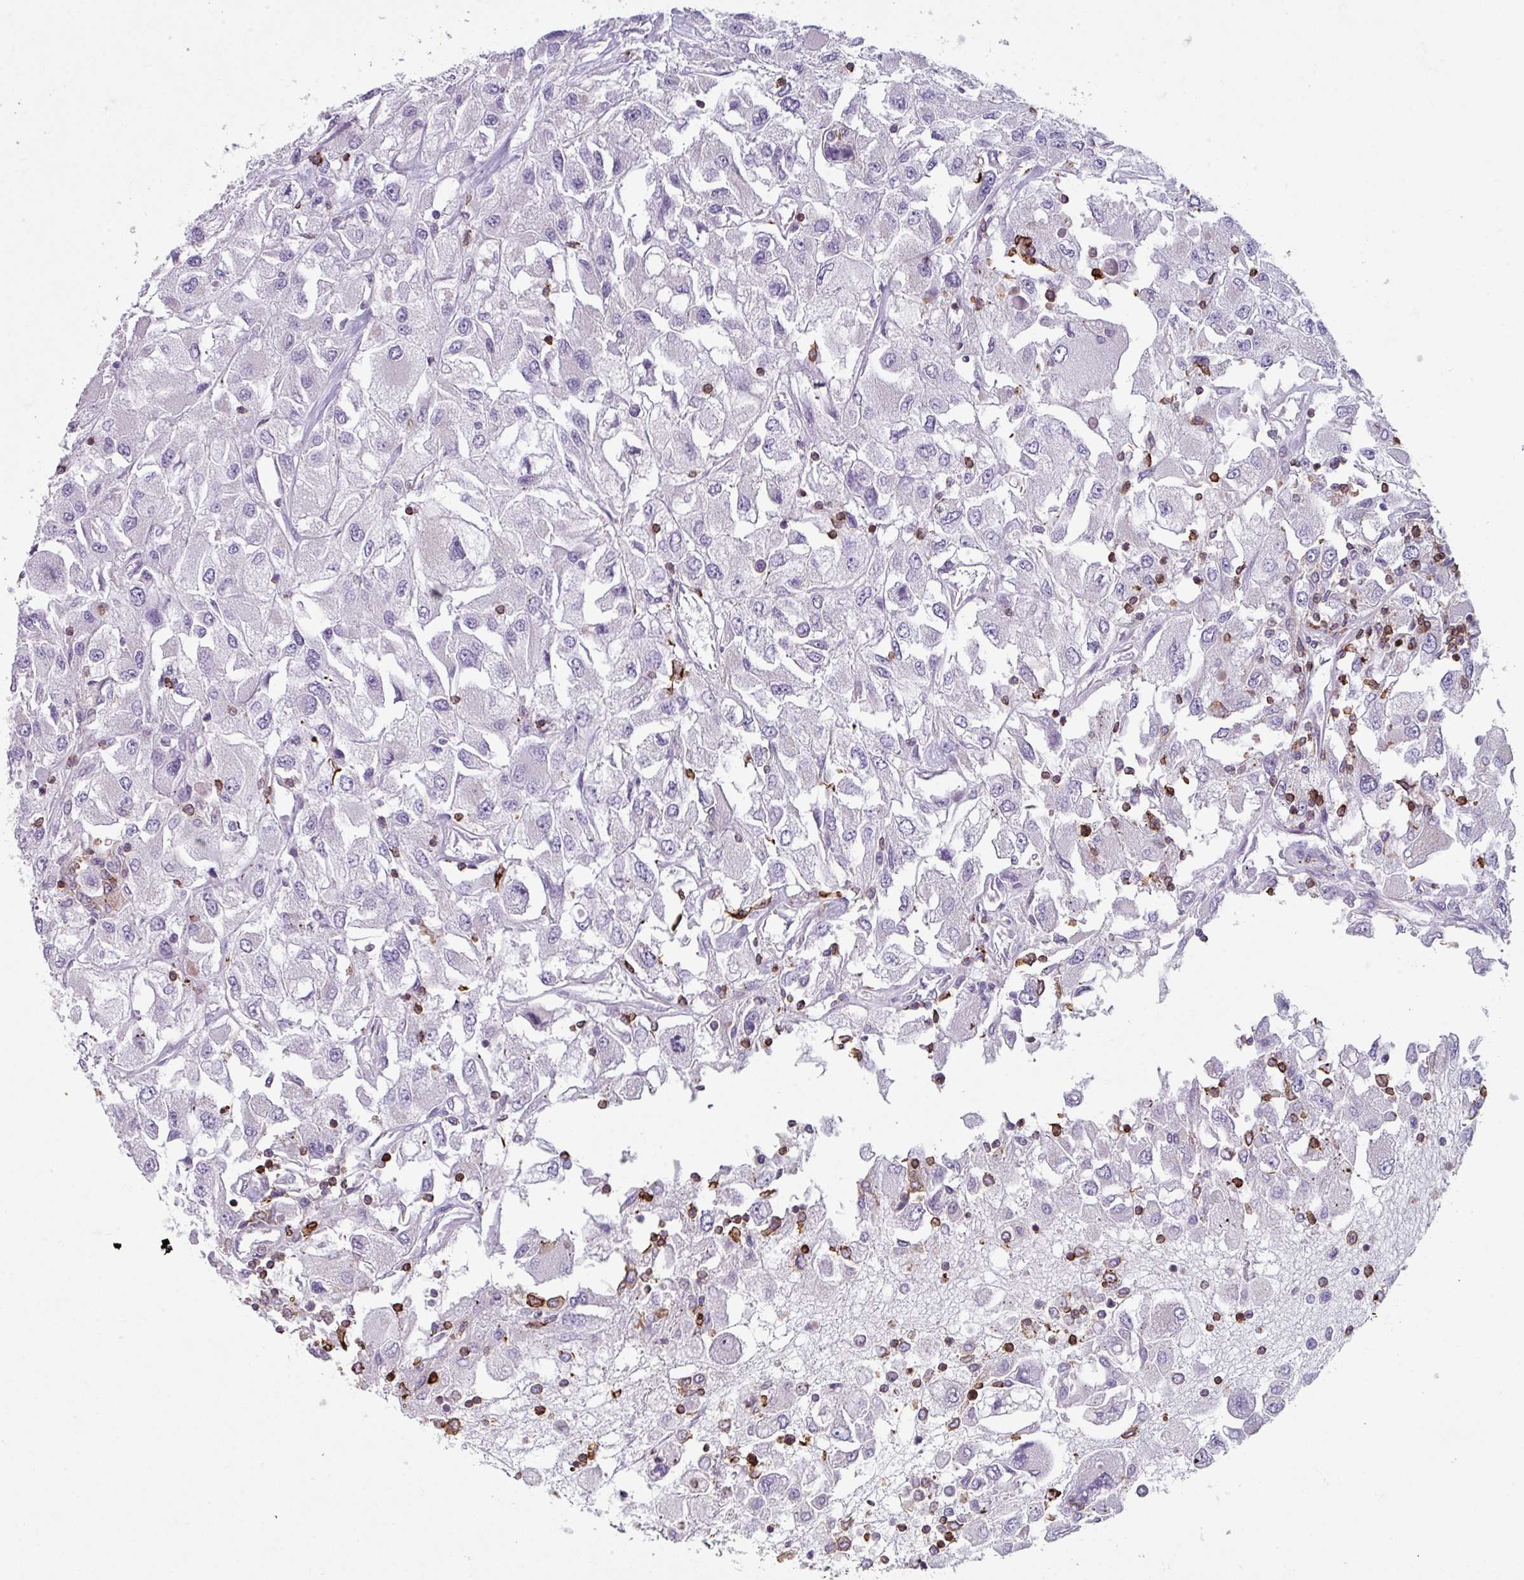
{"staining": {"intensity": "negative", "quantity": "none", "location": "none"}, "tissue": "renal cancer", "cell_type": "Tumor cells", "image_type": "cancer", "snomed": [{"axis": "morphology", "description": "Adenocarcinoma, NOS"}, {"axis": "topography", "description": "Kidney"}], "caption": "An immunohistochemistry image of adenocarcinoma (renal) is shown. There is no staining in tumor cells of adenocarcinoma (renal). Brightfield microscopy of immunohistochemistry stained with DAB (brown) and hematoxylin (blue), captured at high magnification.", "gene": "NEDD9", "patient": {"sex": "female", "age": 52}}